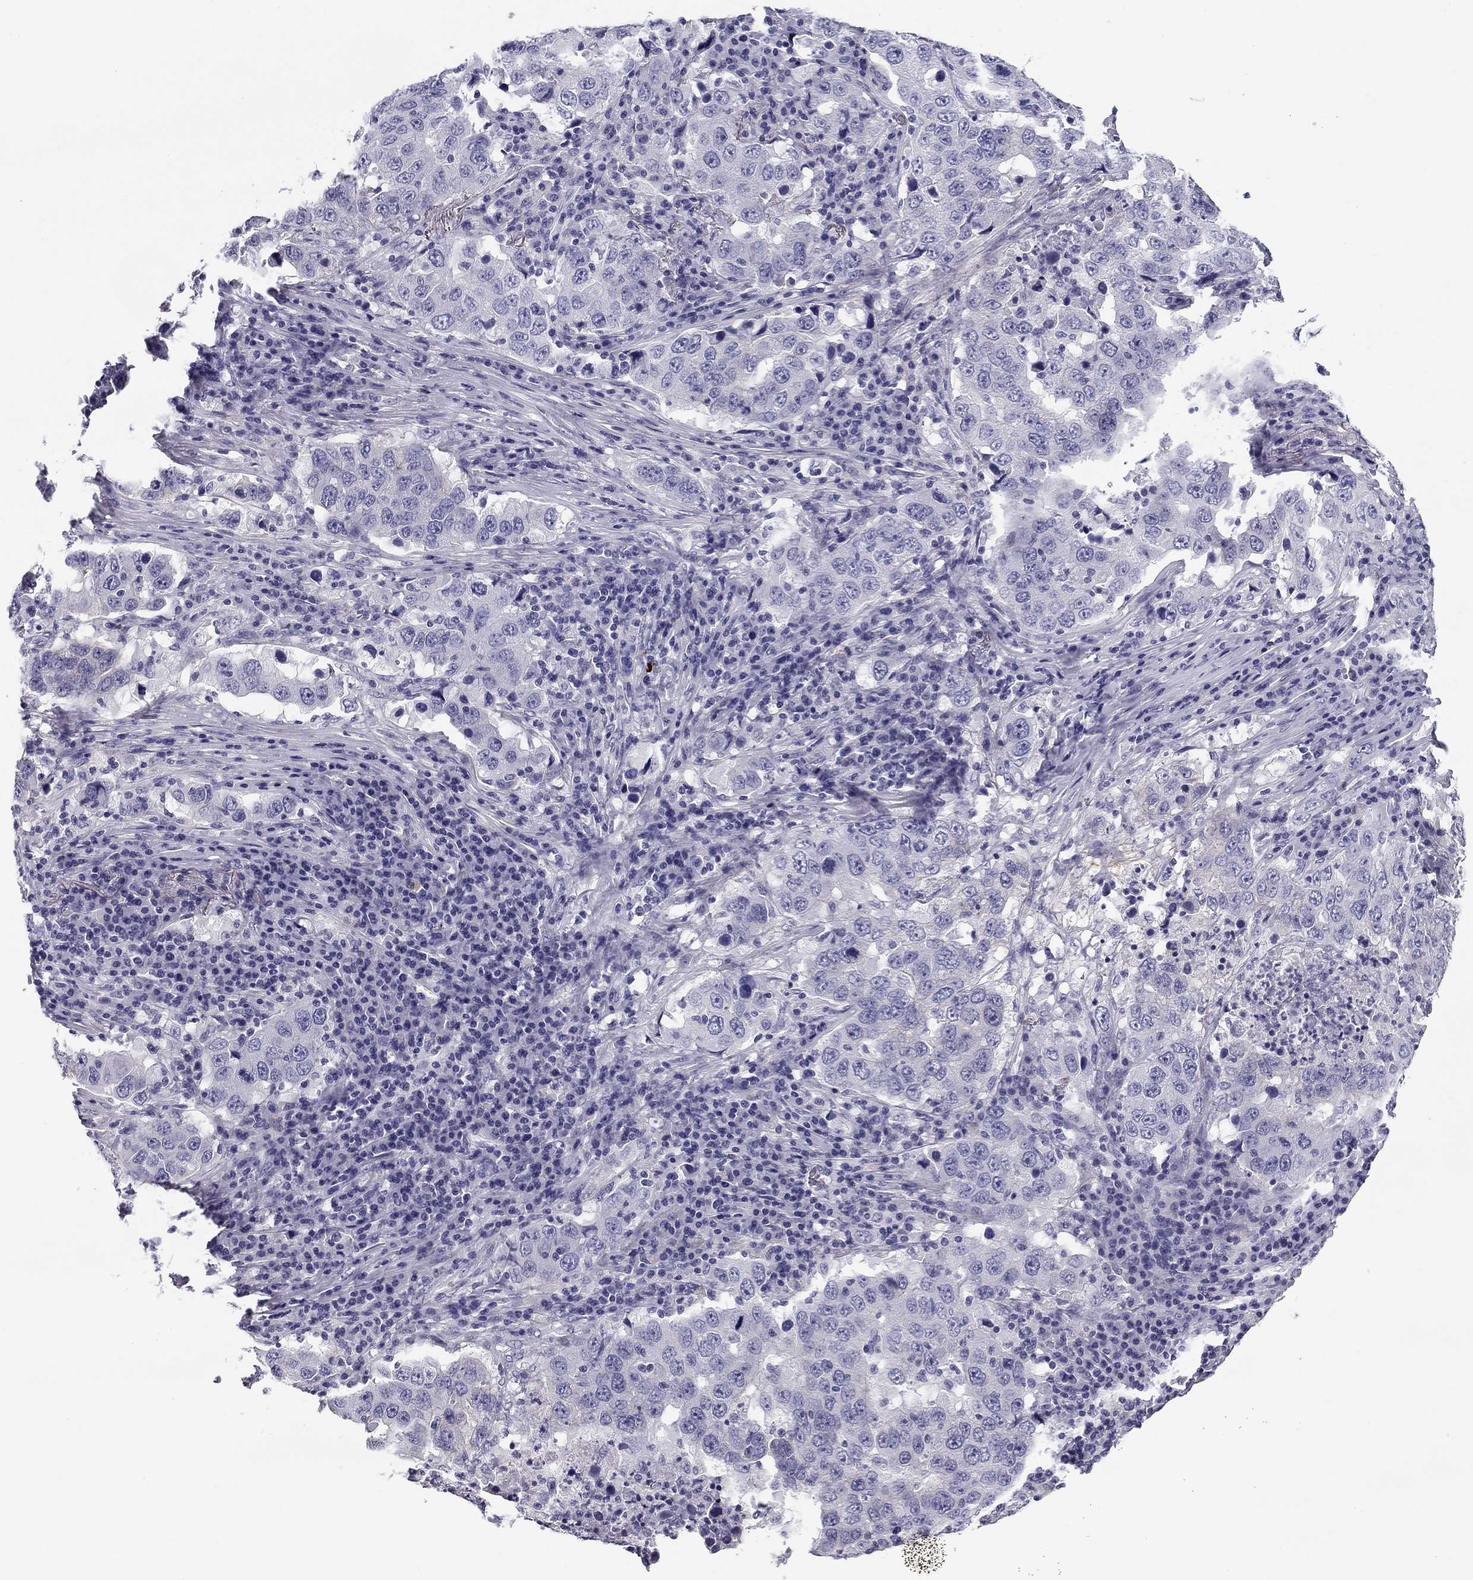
{"staining": {"intensity": "negative", "quantity": "none", "location": "none"}, "tissue": "lung cancer", "cell_type": "Tumor cells", "image_type": "cancer", "snomed": [{"axis": "morphology", "description": "Adenocarcinoma, NOS"}, {"axis": "topography", "description": "Lung"}], "caption": "Immunohistochemical staining of lung cancer reveals no significant staining in tumor cells.", "gene": "FLNC", "patient": {"sex": "male", "age": 73}}